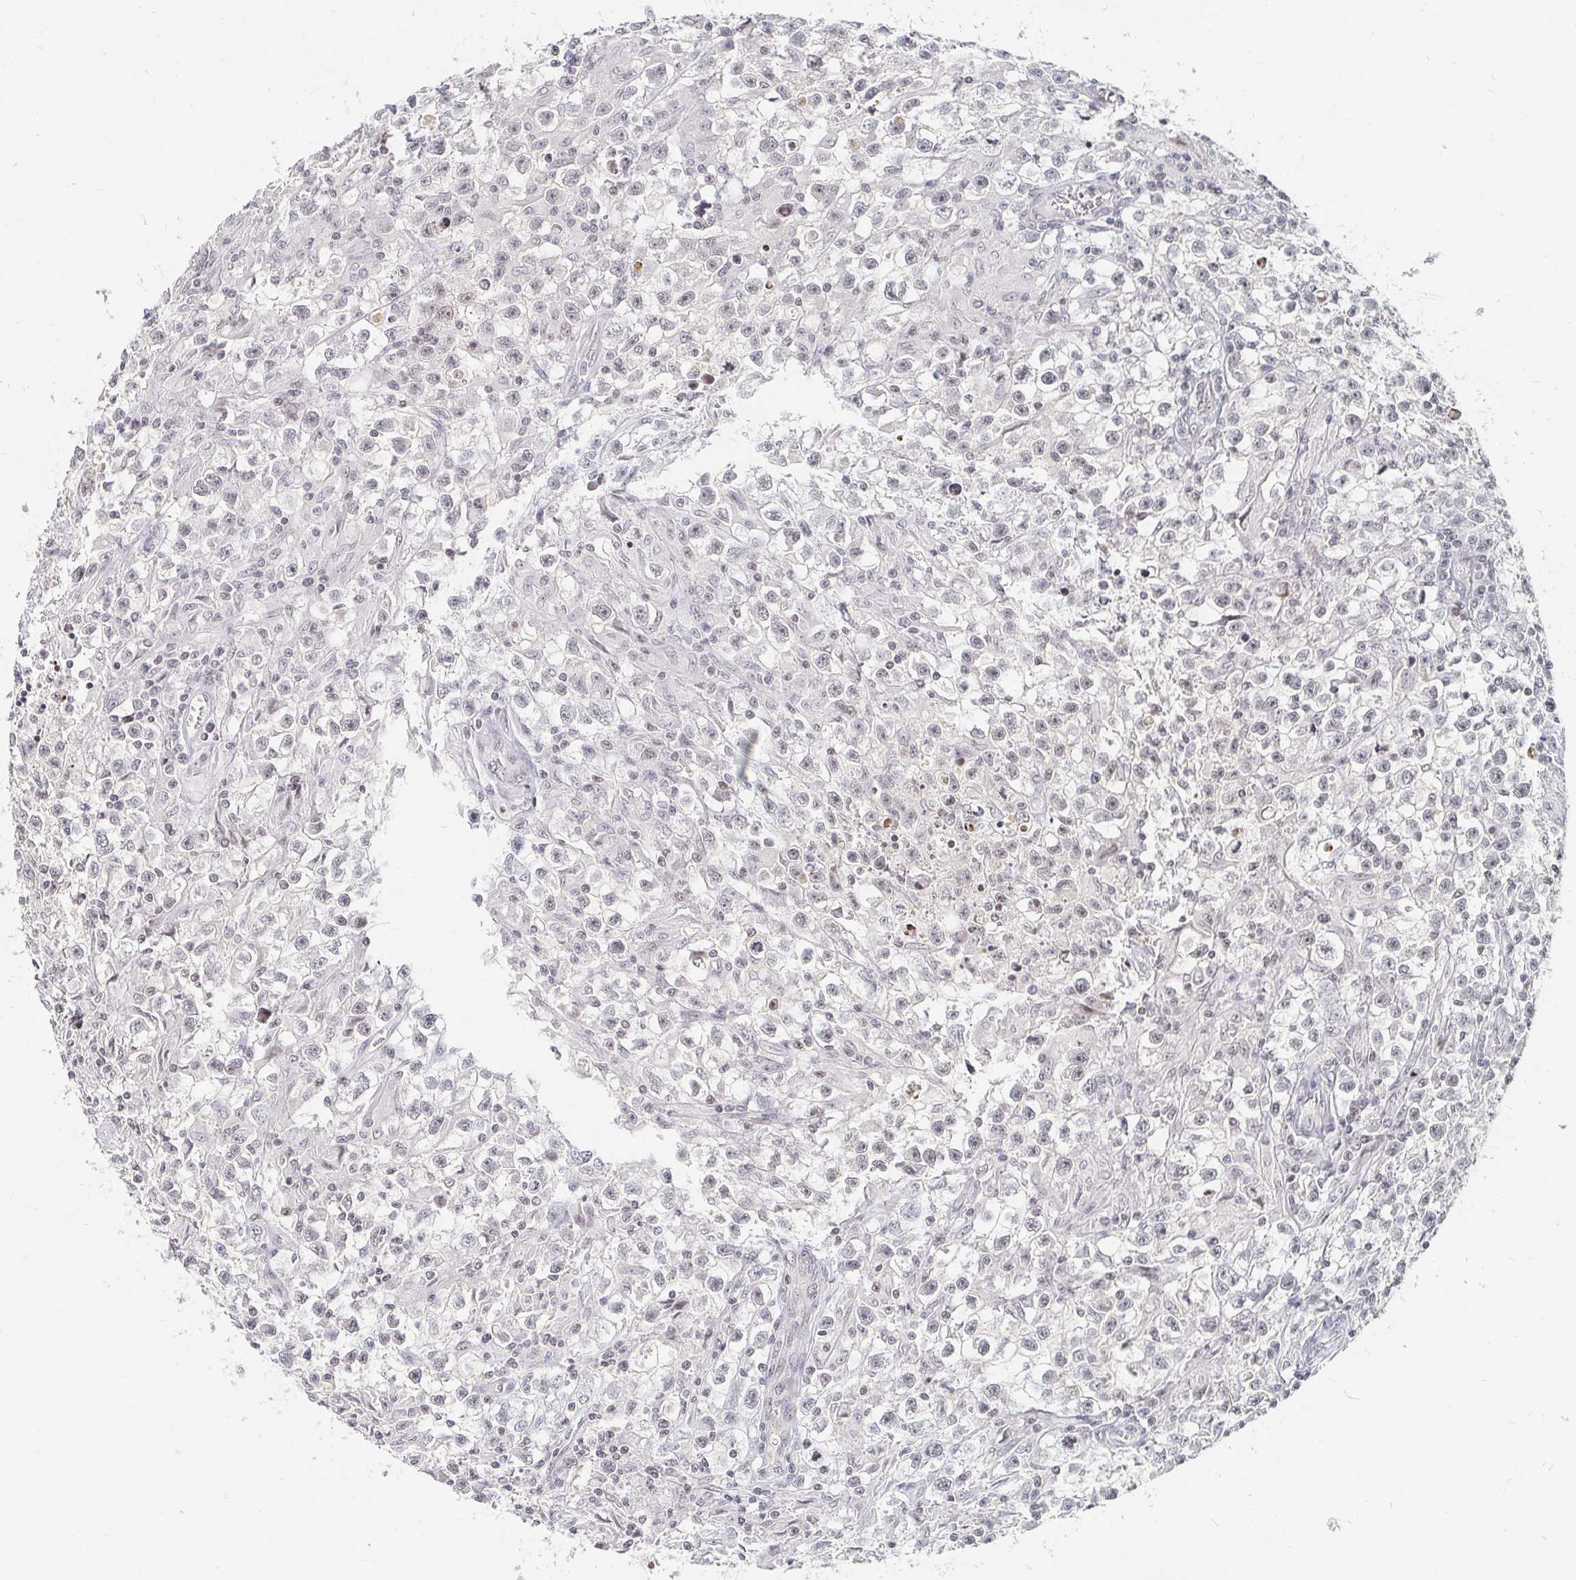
{"staining": {"intensity": "negative", "quantity": "none", "location": "none"}, "tissue": "testis cancer", "cell_type": "Tumor cells", "image_type": "cancer", "snomed": [{"axis": "morphology", "description": "Seminoma, NOS"}, {"axis": "topography", "description": "Testis"}], "caption": "Seminoma (testis) was stained to show a protein in brown. There is no significant positivity in tumor cells.", "gene": "NME9", "patient": {"sex": "male", "age": 31}}